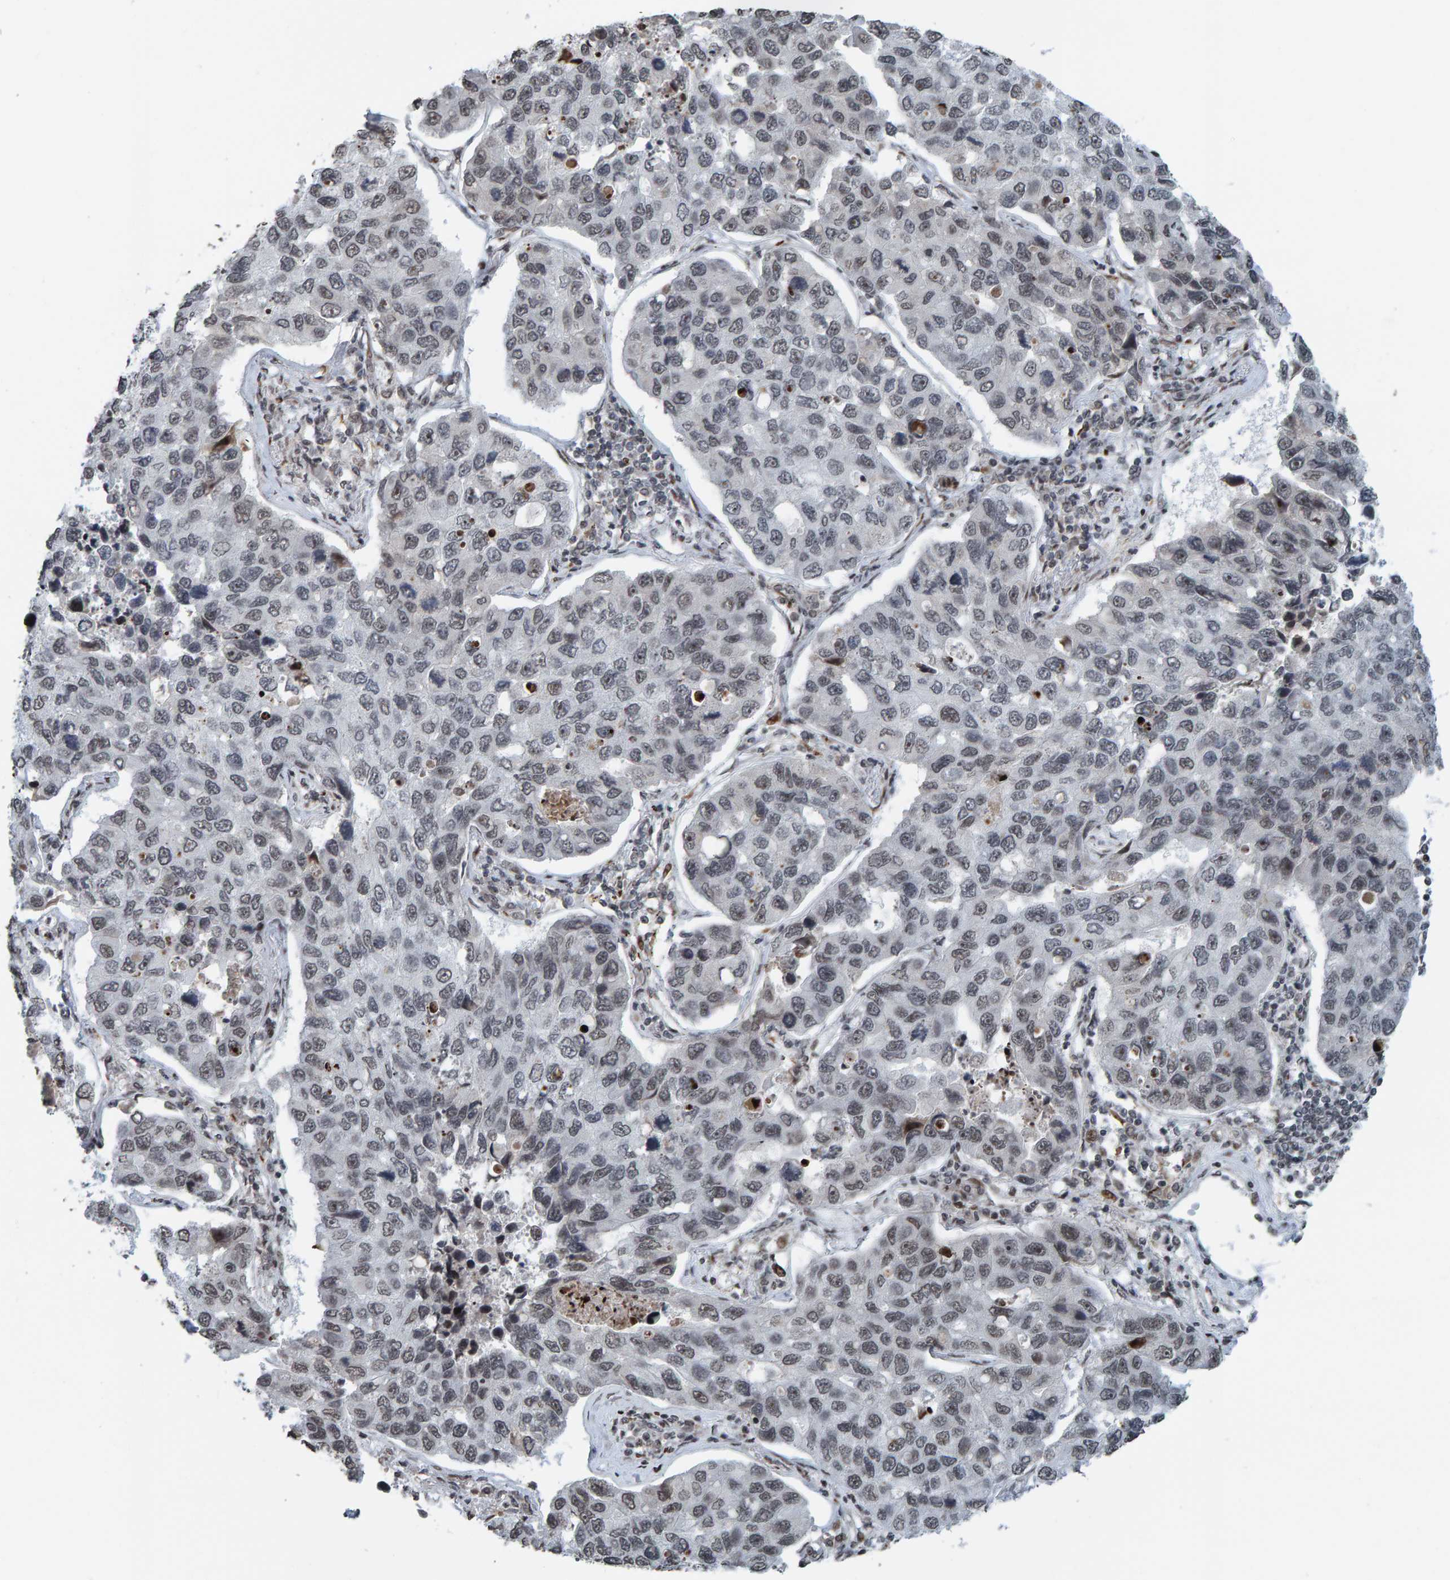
{"staining": {"intensity": "weak", "quantity": "<25%", "location": "nuclear"}, "tissue": "lung cancer", "cell_type": "Tumor cells", "image_type": "cancer", "snomed": [{"axis": "morphology", "description": "Adenocarcinoma, NOS"}, {"axis": "topography", "description": "Lung"}], "caption": "IHC photomicrograph of adenocarcinoma (lung) stained for a protein (brown), which displays no positivity in tumor cells. (DAB (3,3'-diaminobenzidine) immunohistochemistry visualized using brightfield microscopy, high magnification).", "gene": "ZNF366", "patient": {"sex": "male", "age": 64}}